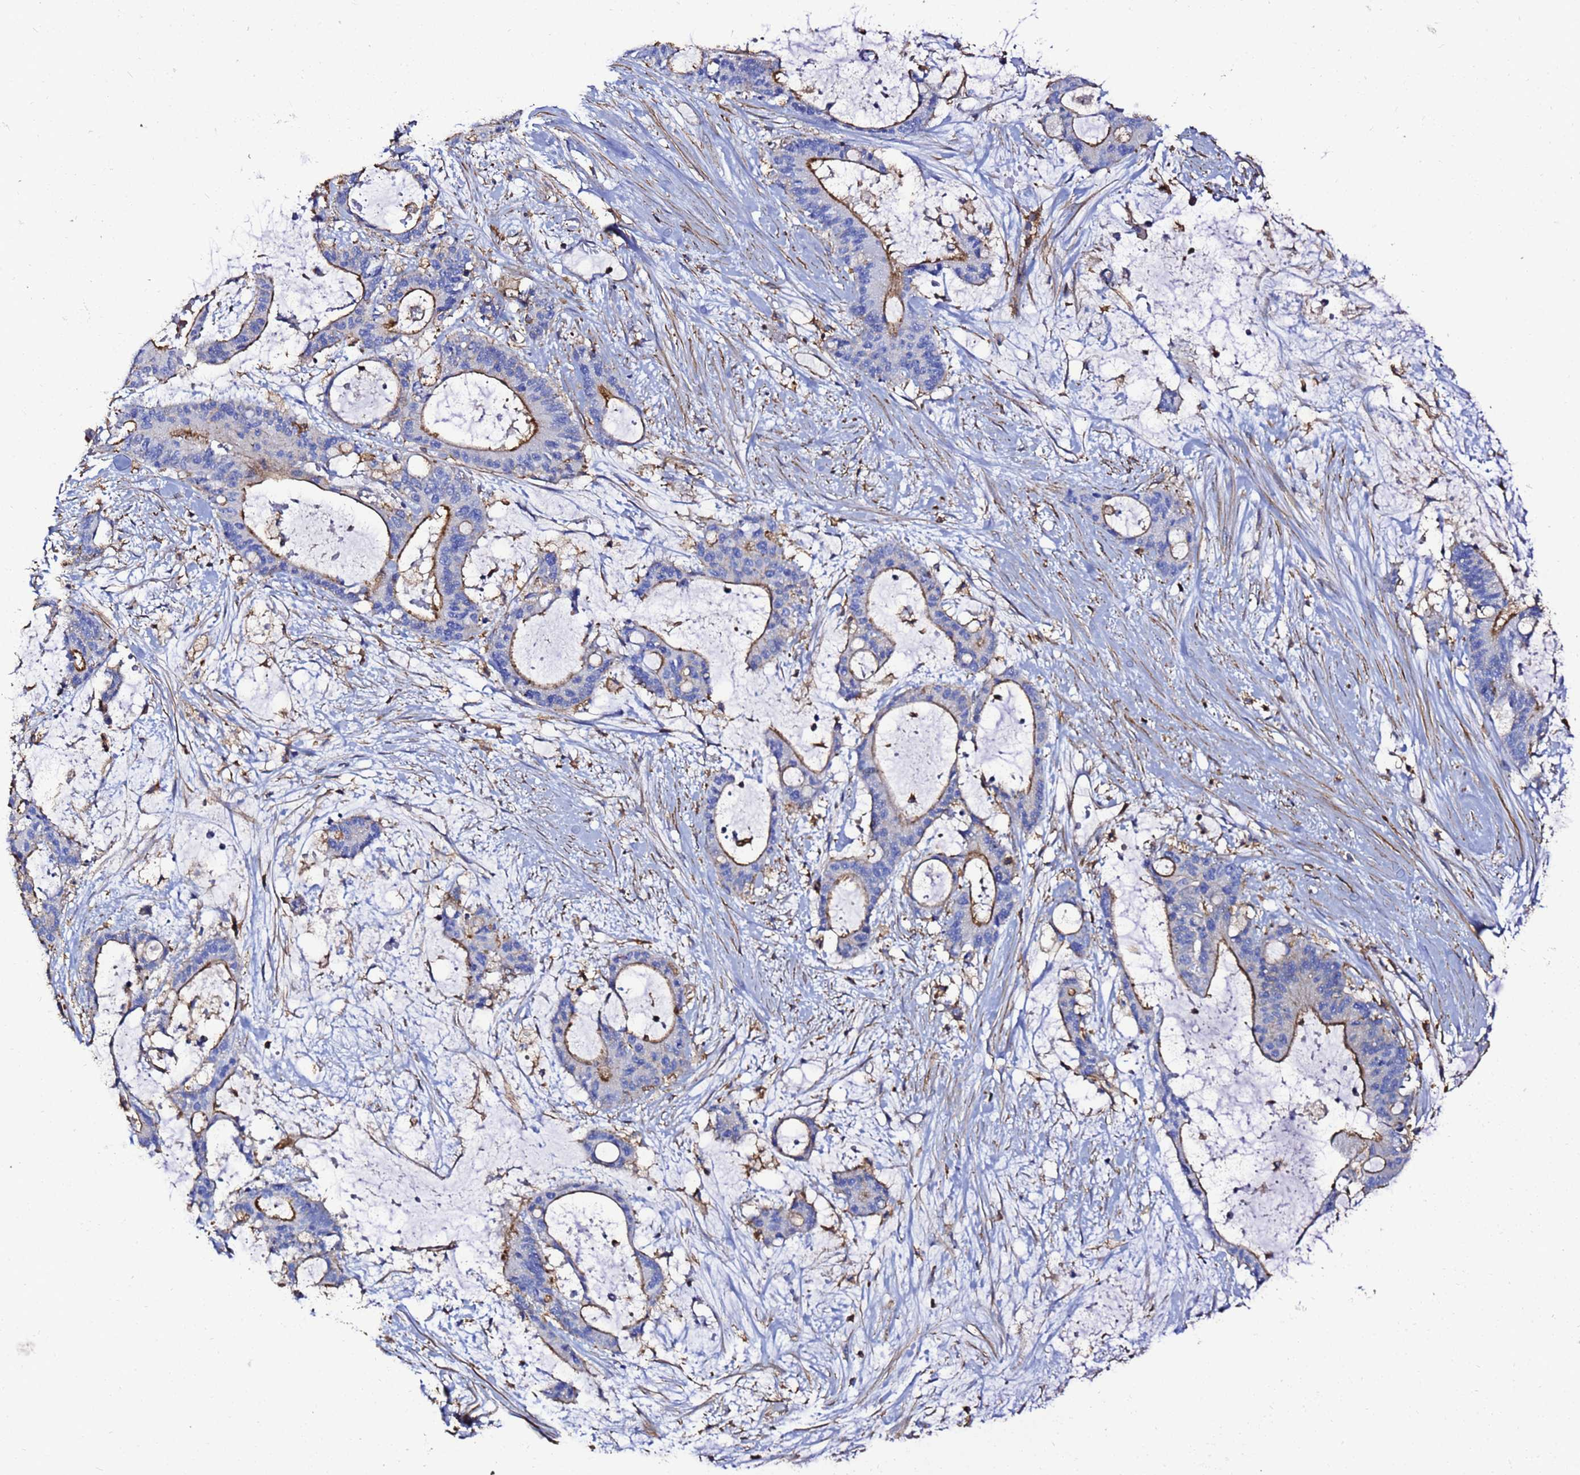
{"staining": {"intensity": "moderate", "quantity": "25%-75%", "location": "cytoplasmic/membranous"}, "tissue": "liver cancer", "cell_type": "Tumor cells", "image_type": "cancer", "snomed": [{"axis": "morphology", "description": "Normal tissue, NOS"}, {"axis": "morphology", "description": "Cholangiocarcinoma"}, {"axis": "topography", "description": "Liver"}, {"axis": "topography", "description": "Peripheral nerve tissue"}], "caption": "Protein expression analysis of liver cancer reveals moderate cytoplasmic/membranous expression in about 25%-75% of tumor cells. (brown staining indicates protein expression, while blue staining denotes nuclei).", "gene": "ACTB", "patient": {"sex": "female", "age": 73}}